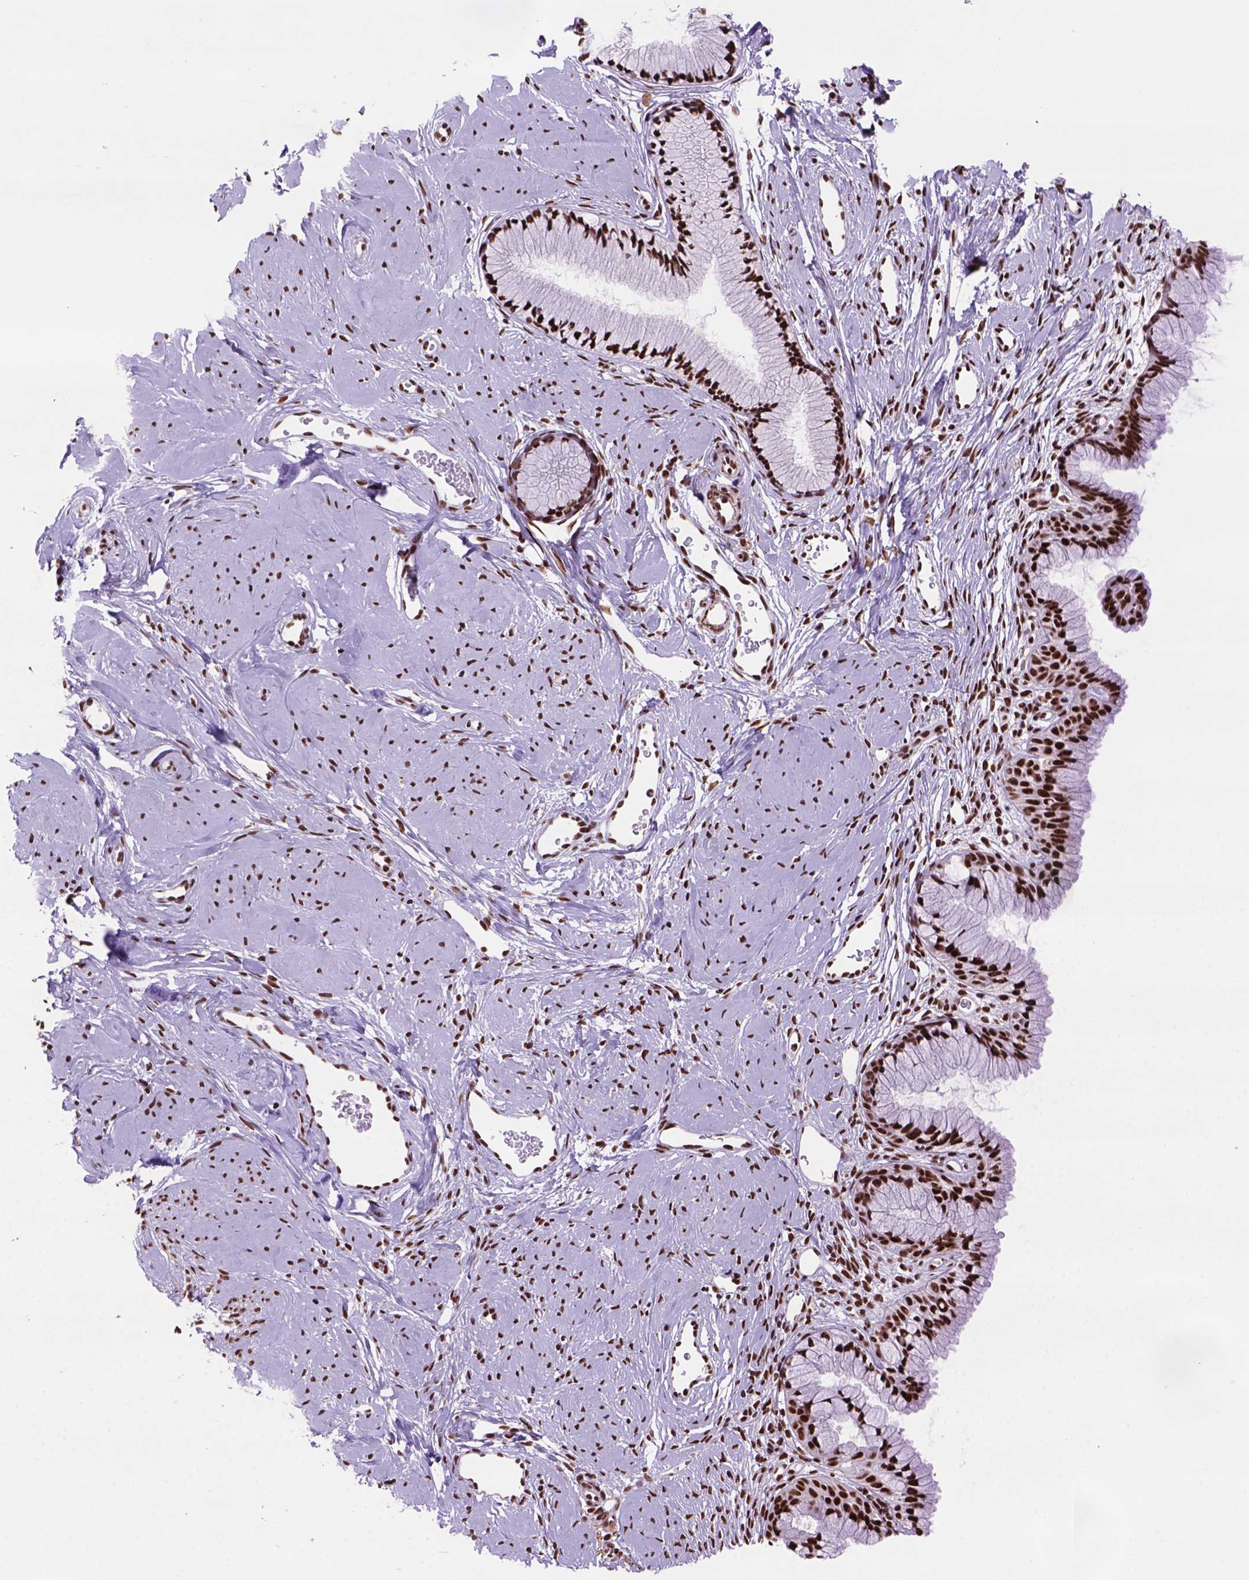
{"staining": {"intensity": "strong", "quantity": ">75%", "location": "nuclear"}, "tissue": "cervix", "cell_type": "Glandular cells", "image_type": "normal", "snomed": [{"axis": "morphology", "description": "Normal tissue, NOS"}, {"axis": "topography", "description": "Cervix"}], "caption": "This image shows immunohistochemistry staining of normal cervix, with high strong nuclear expression in approximately >75% of glandular cells.", "gene": "NSMCE2", "patient": {"sex": "female", "age": 40}}